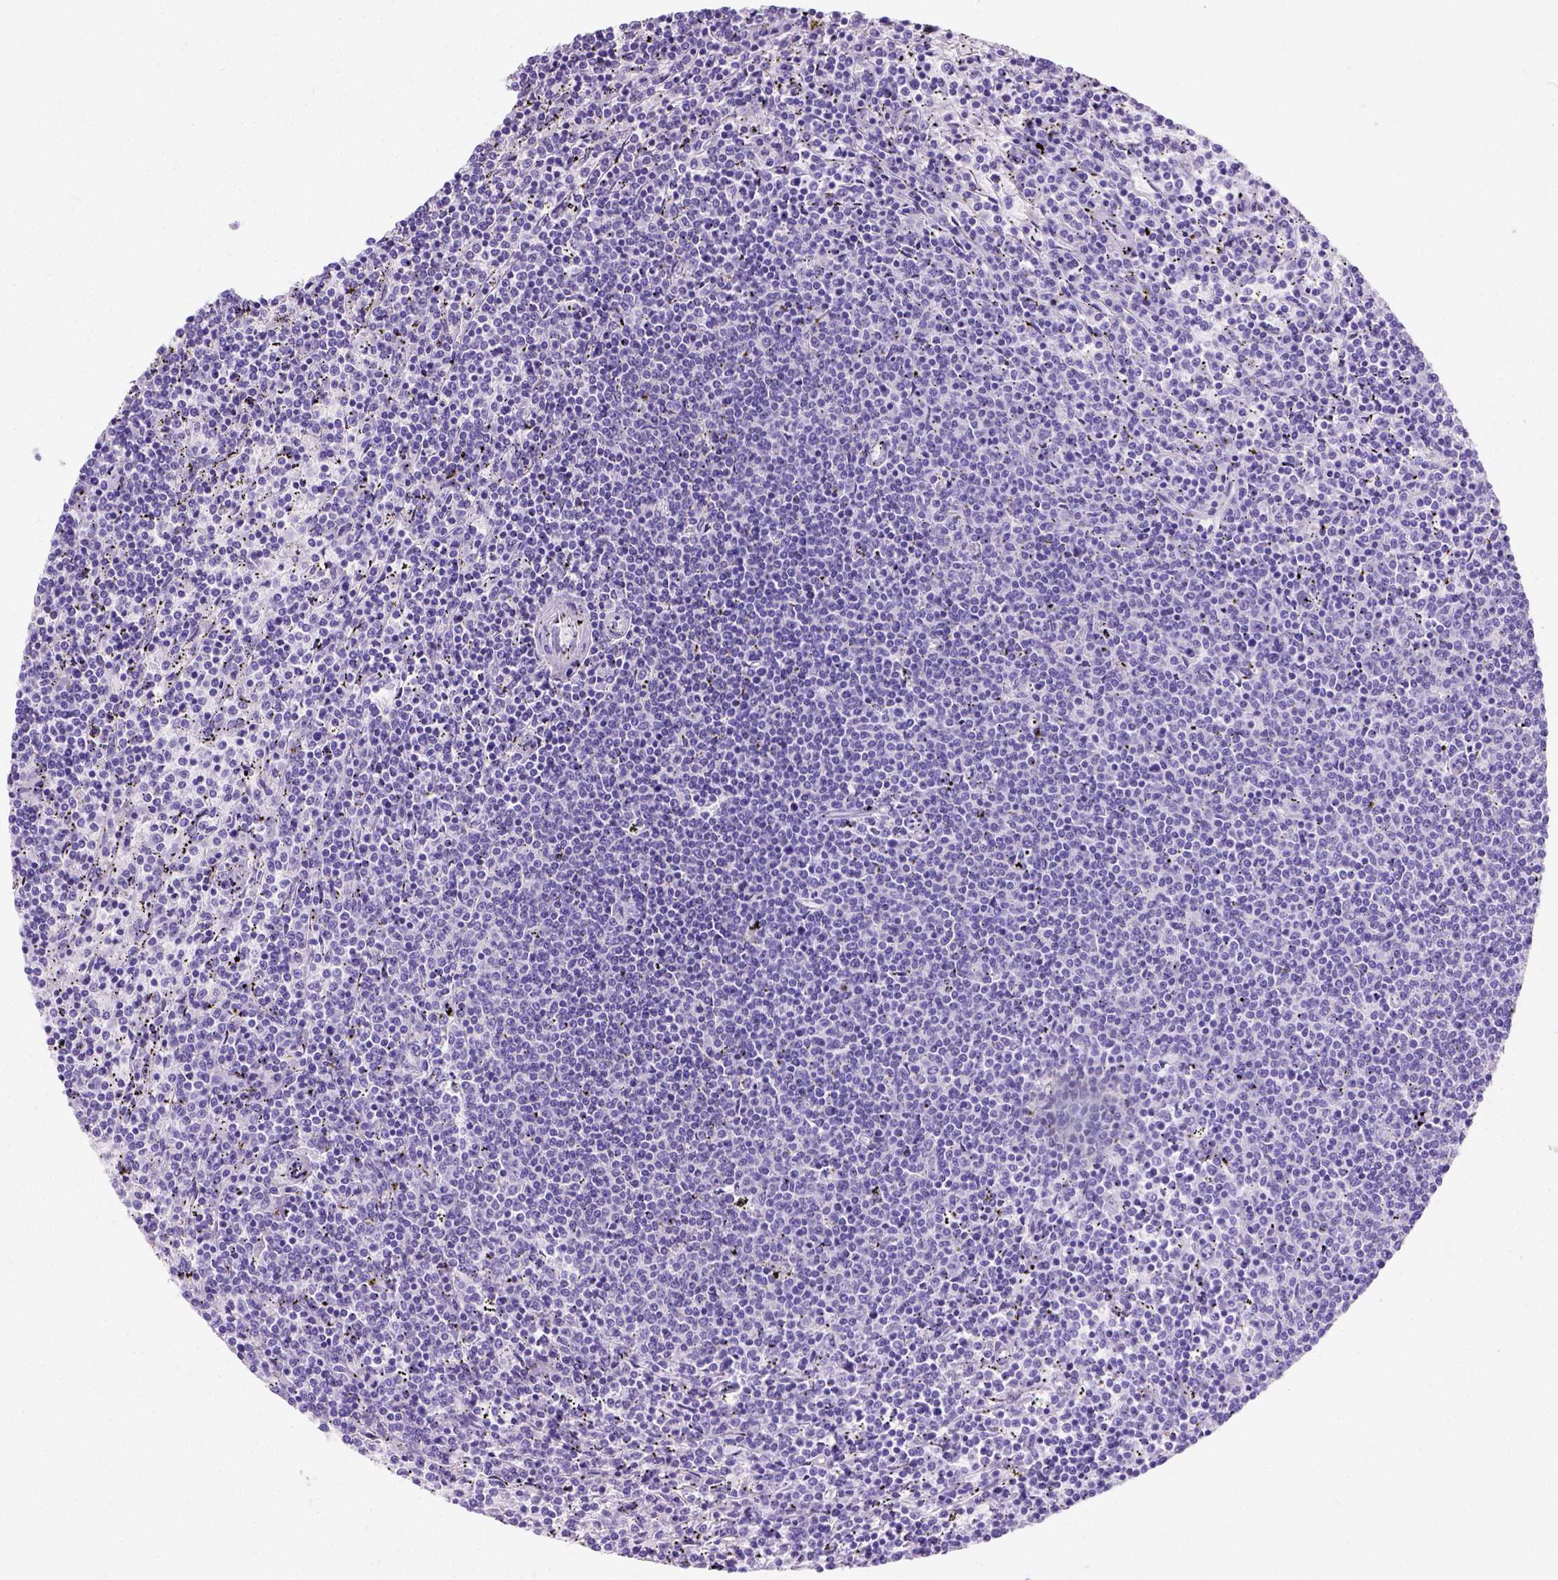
{"staining": {"intensity": "negative", "quantity": "none", "location": "none"}, "tissue": "lymphoma", "cell_type": "Tumor cells", "image_type": "cancer", "snomed": [{"axis": "morphology", "description": "Malignant lymphoma, non-Hodgkin's type, Low grade"}, {"axis": "topography", "description": "Spleen"}], "caption": "A high-resolution image shows IHC staining of low-grade malignant lymphoma, non-Hodgkin's type, which exhibits no significant positivity in tumor cells.", "gene": "PHF7", "patient": {"sex": "female", "age": 50}}